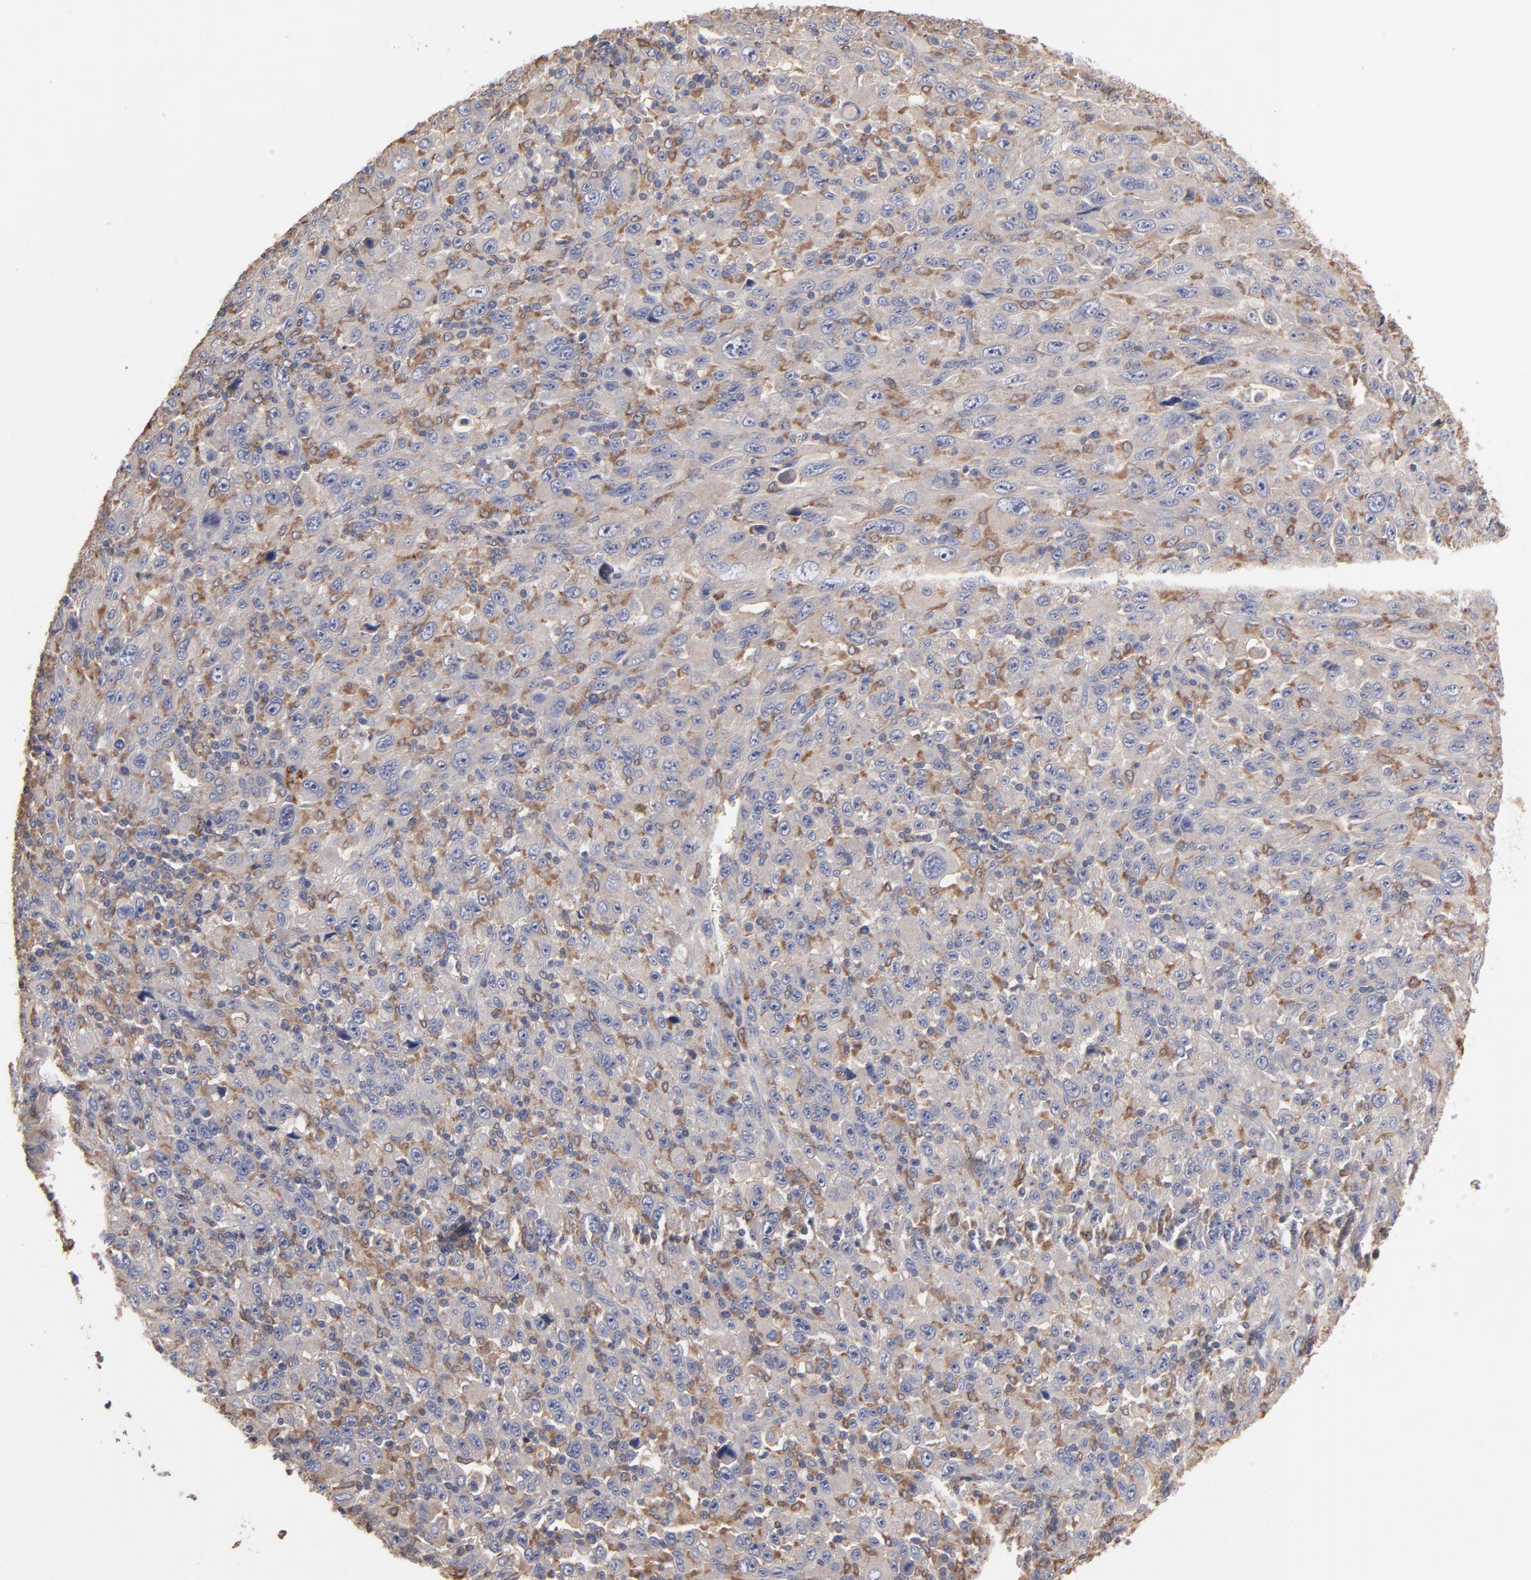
{"staining": {"intensity": "weak", "quantity": ">75%", "location": "cytoplasmic/membranous"}, "tissue": "melanoma", "cell_type": "Tumor cells", "image_type": "cancer", "snomed": [{"axis": "morphology", "description": "Malignant melanoma, Metastatic site"}, {"axis": "topography", "description": "Skin"}], "caption": "Immunohistochemical staining of melanoma exhibits low levels of weak cytoplasmic/membranous staining in about >75% of tumor cells.", "gene": "TANGO2", "patient": {"sex": "female", "age": 56}}